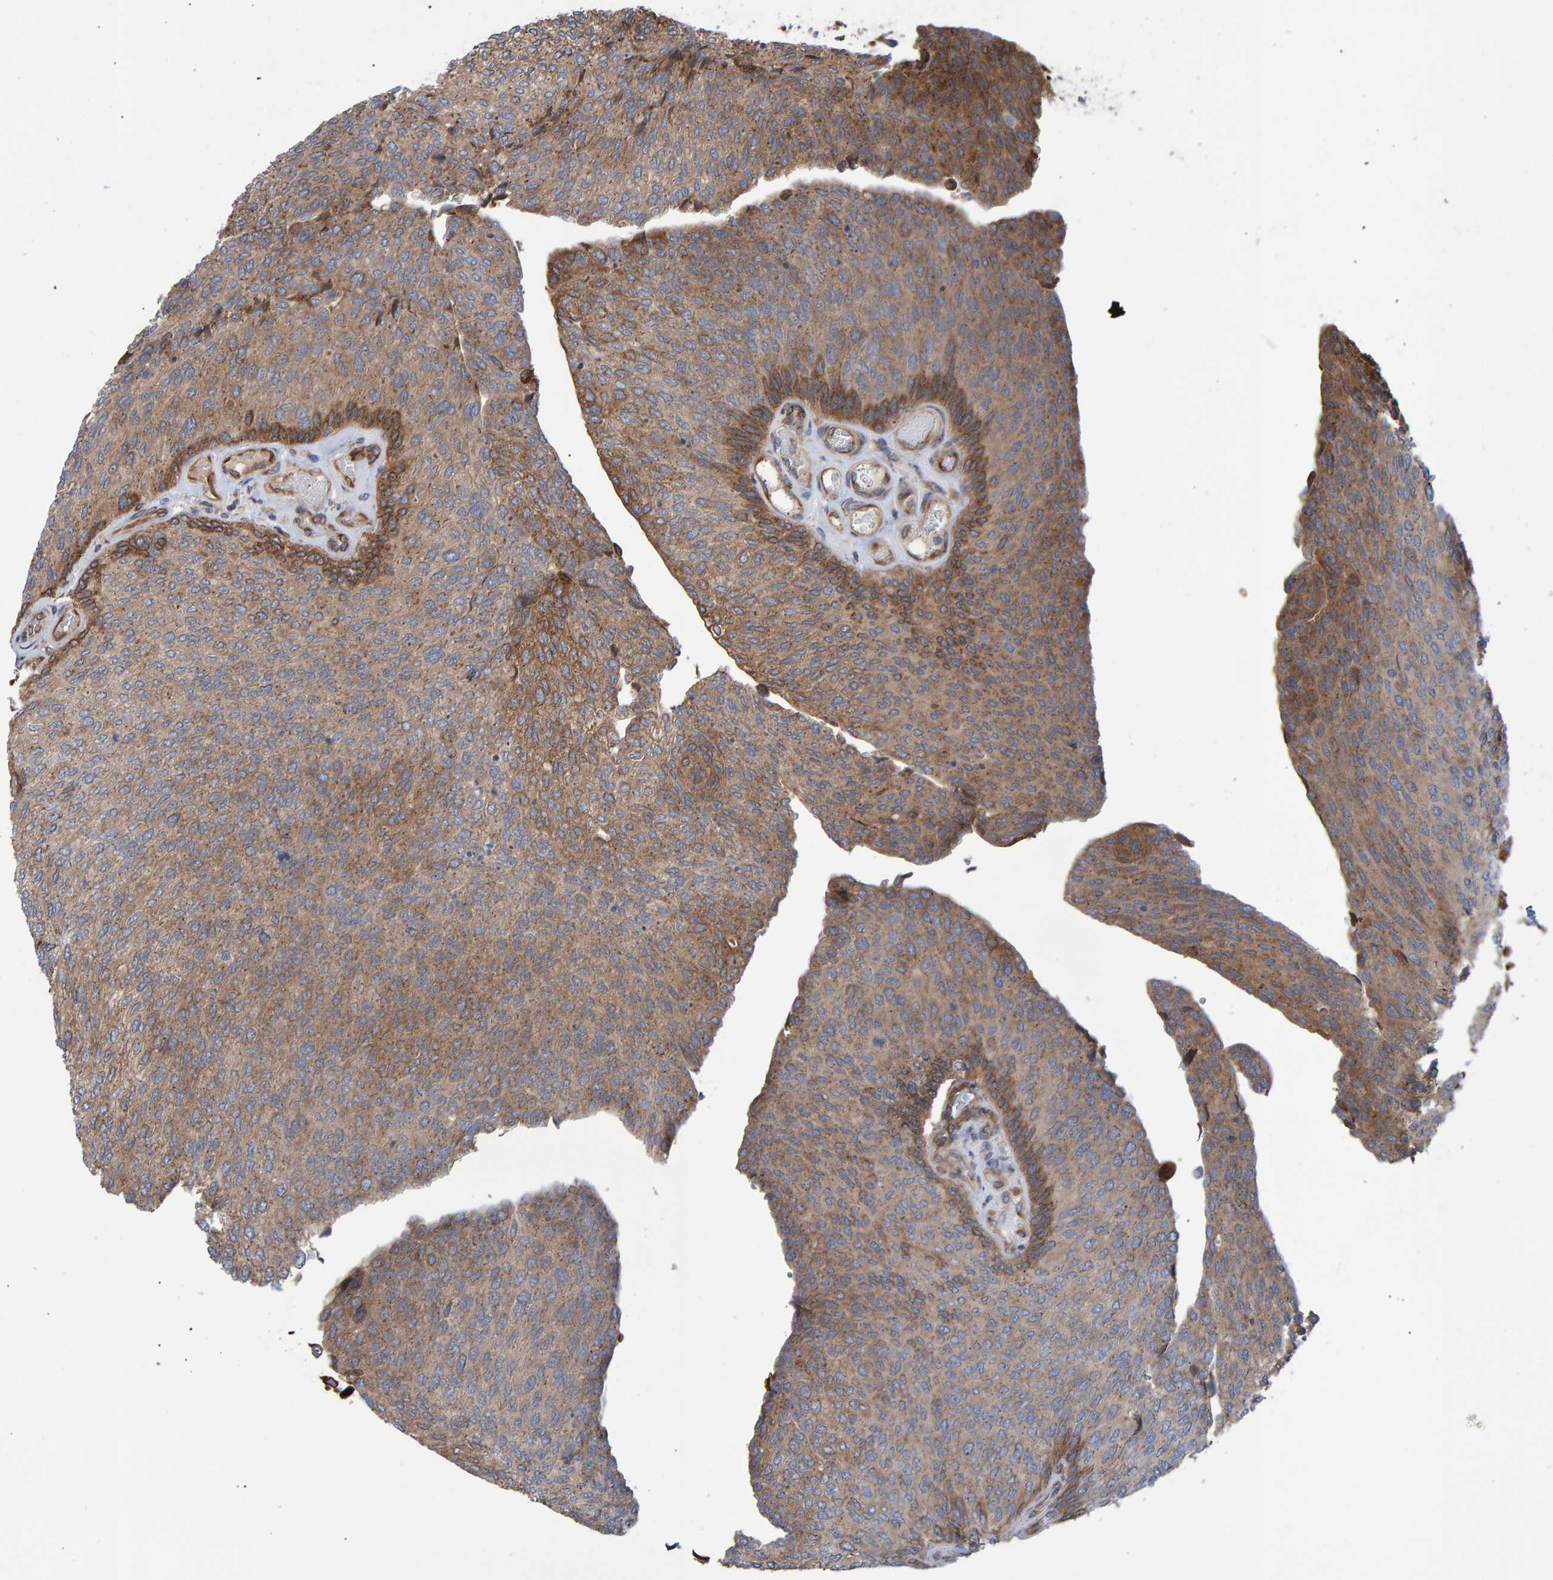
{"staining": {"intensity": "moderate", "quantity": ">75%", "location": "cytoplasmic/membranous"}, "tissue": "urothelial cancer", "cell_type": "Tumor cells", "image_type": "cancer", "snomed": [{"axis": "morphology", "description": "Urothelial carcinoma, Low grade"}, {"axis": "topography", "description": "Urinary bladder"}], "caption": "Moderate cytoplasmic/membranous expression for a protein is identified in about >75% of tumor cells of low-grade urothelial carcinoma using IHC.", "gene": "FAM117A", "patient": {"sex": "female", "age": 79}}